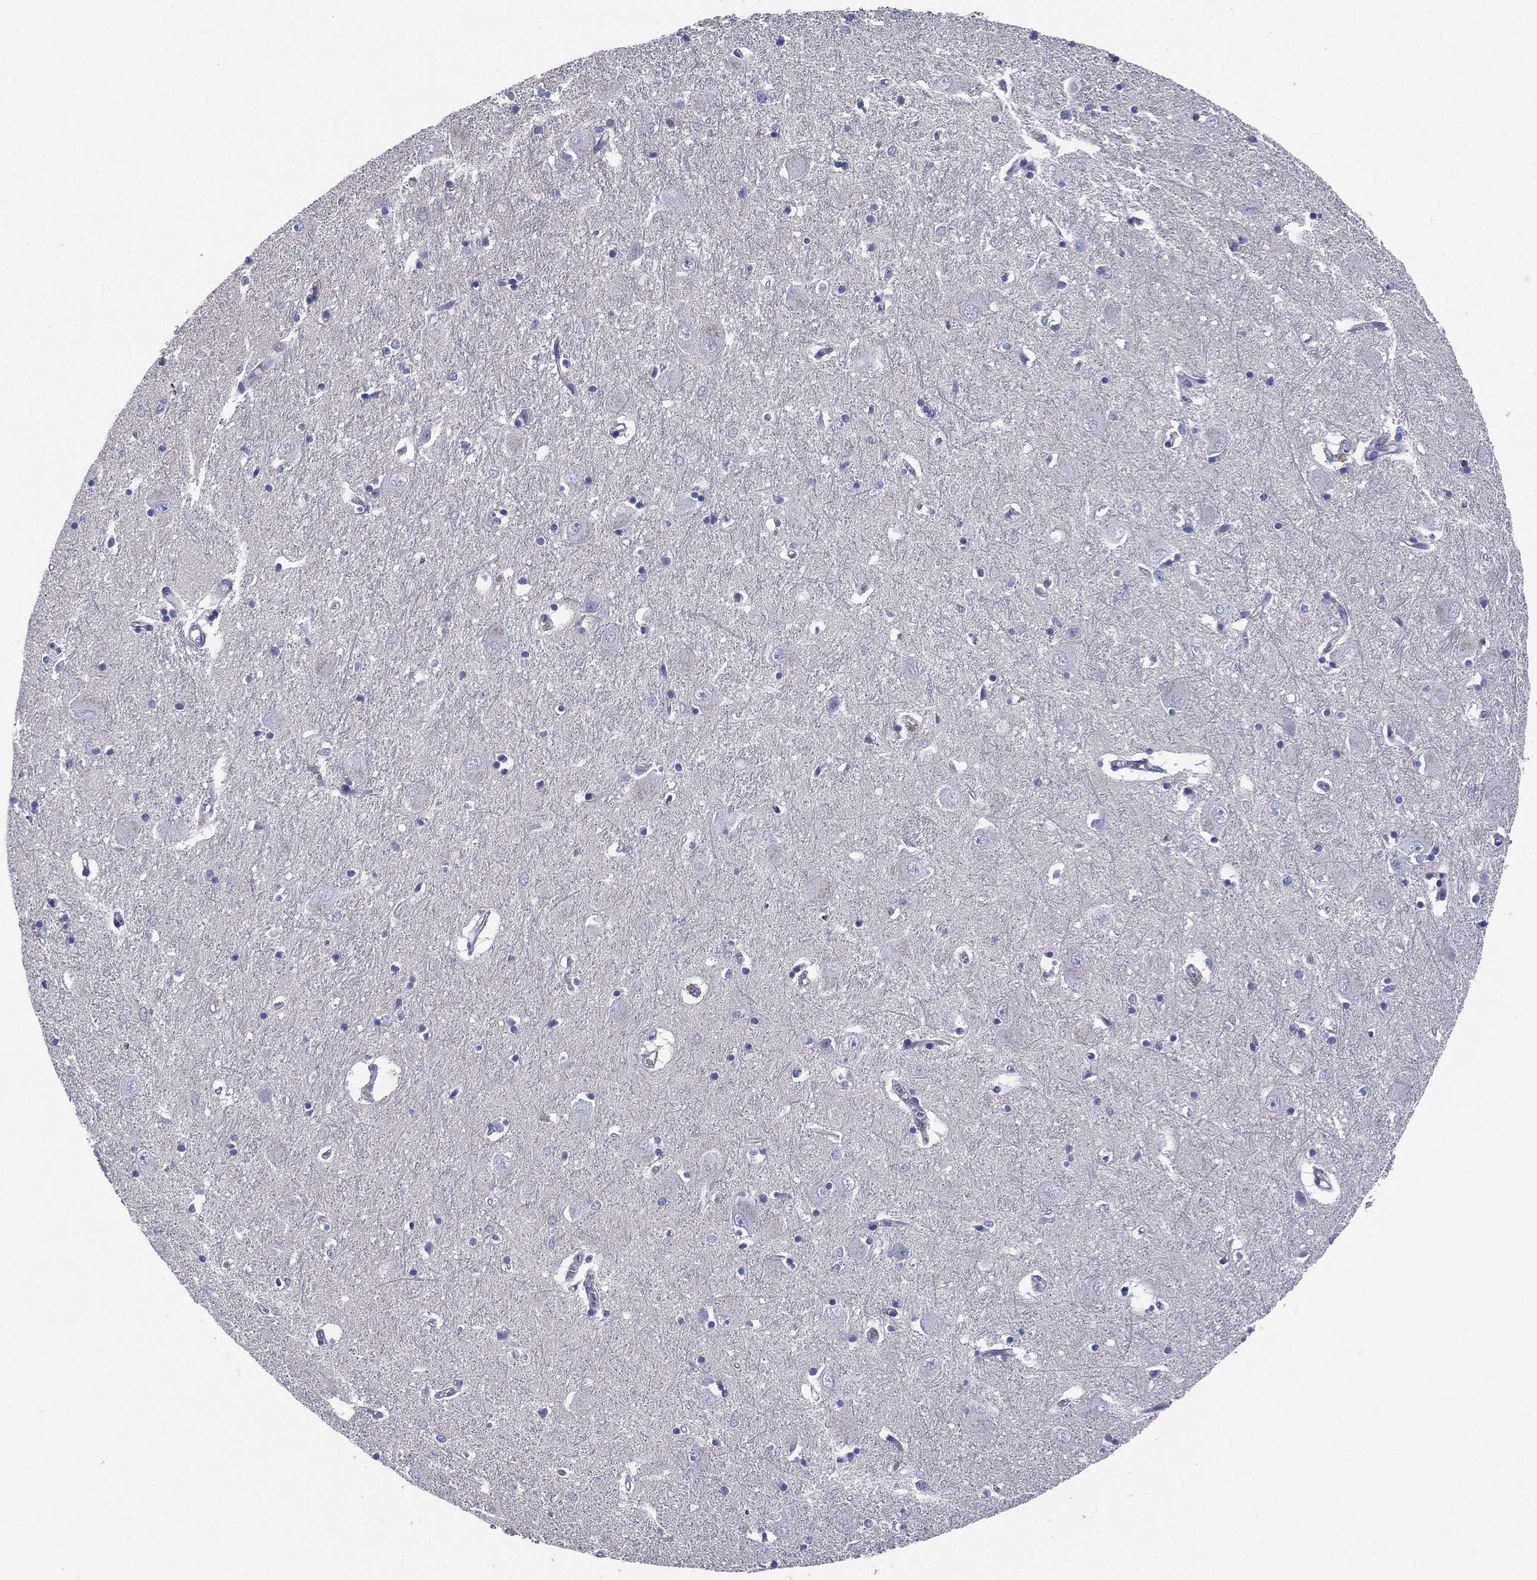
{"staining": {"intensity": "negative", "quantity": "none", "location": "none"}, "tissue": "caudate", "cell_type": "Glial cells", "image_type": "normal", "snomed": [{"axis": "morphology", "description": "Normal tissue, NOS"}, {"axis": "topography", "description": "Lateral ventricle wall"}], "caption": "This is an immunohistochemistry micrograph of unremarkable human caudate. There is no staining in glial cells.", "gene": "CCDC70", "patient": {"sex": "male", "age": 54}}